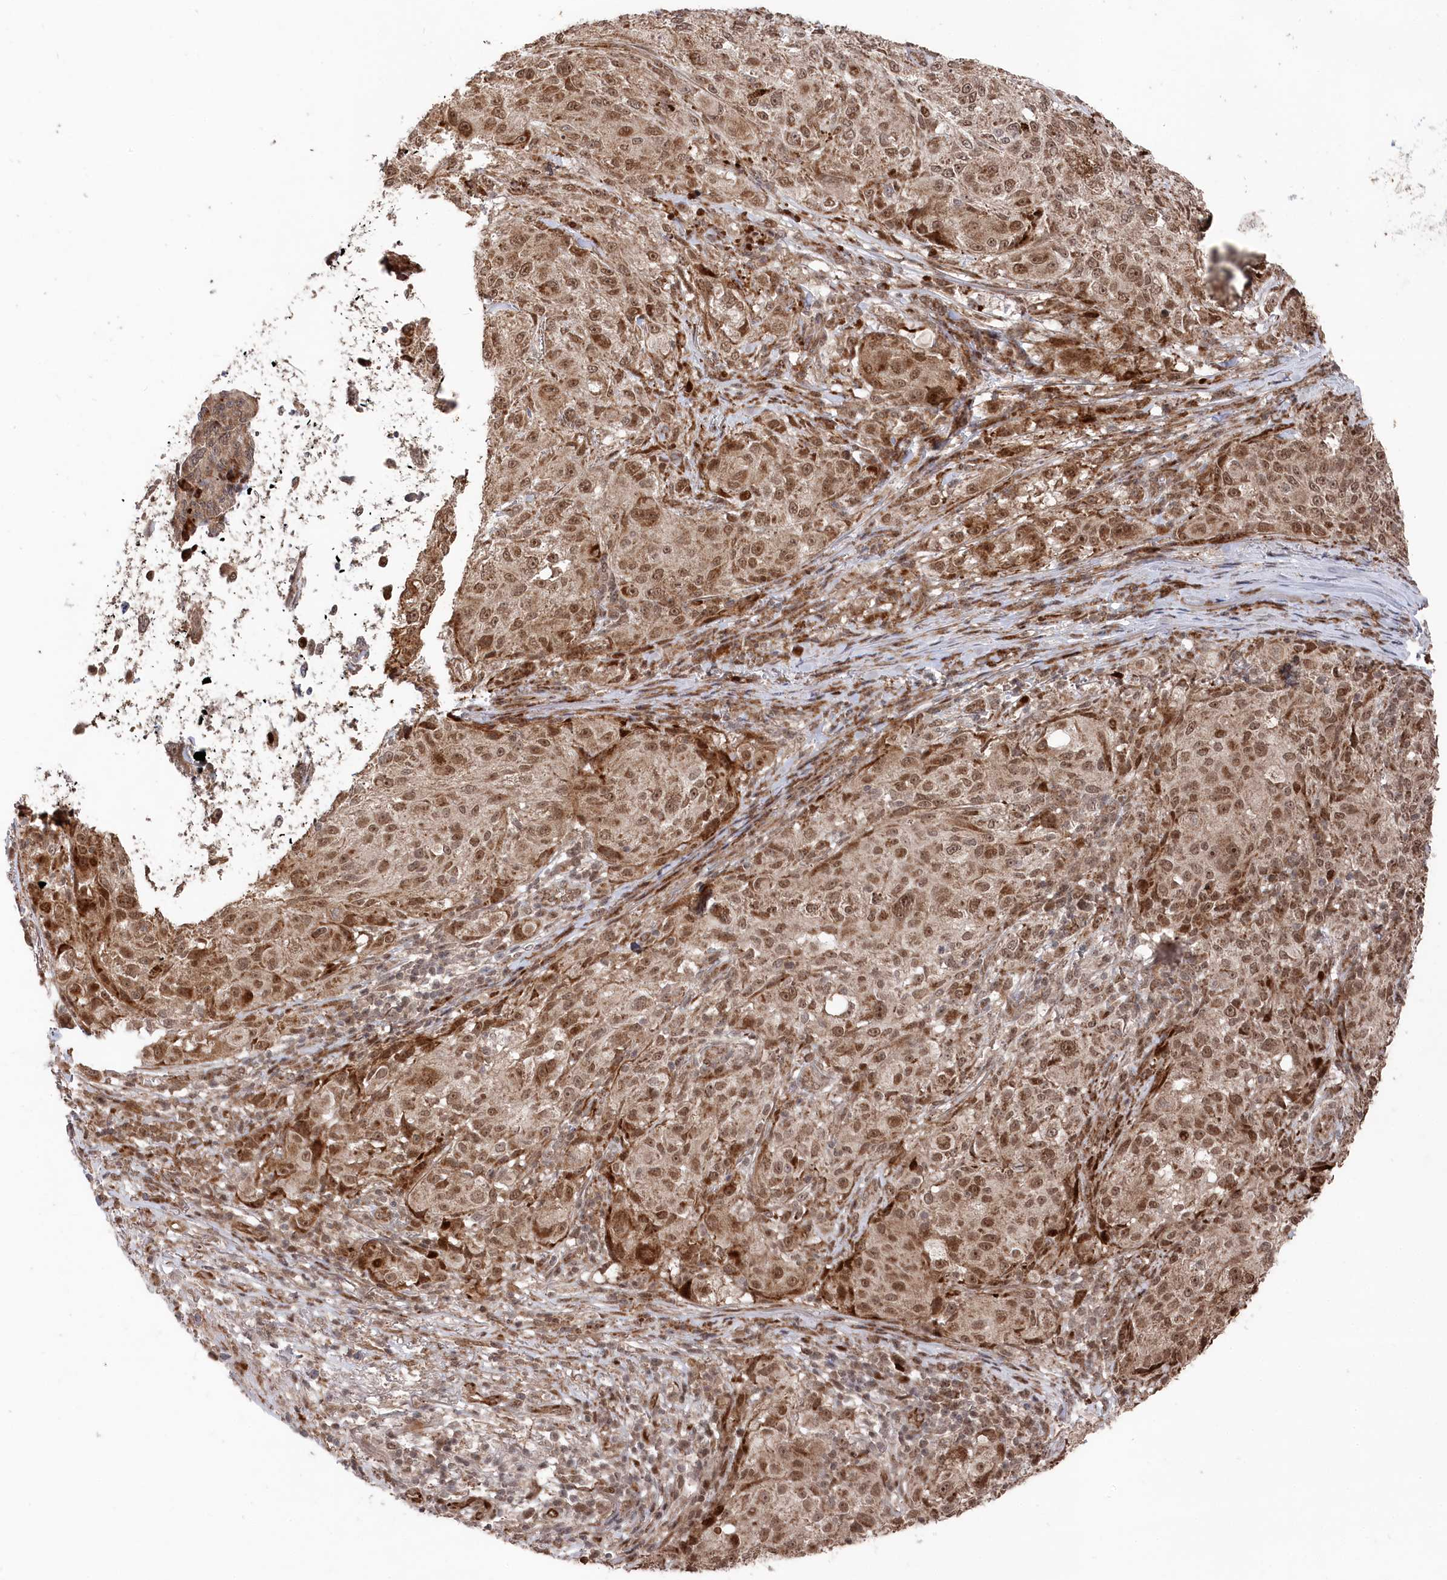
{"staining": {"intensity": "moderate", "quantity": ">75%", "location": "cytoplasmic/membranous,nuclear"}, "tissue": "melanoma", "cell_type": "Tumor cells", "image_type": "cancer", "snomed": [{"axis": "morphology", "description": "Necrosis, NOS"}, {"axis": "morphology", "description": "Malignant melanoma, NOS"}, {"axis": "topography", "description": "Skin"}], "caption": "Approximately >75% of tumor cells in human melanoma demonstrate moderate cytoplasmic/membranous and nuclear protein expression as visualized by brown immunohistochemical staining.", "gene": "POLR3A", "patient": {"sex": "female", "age": 87}}